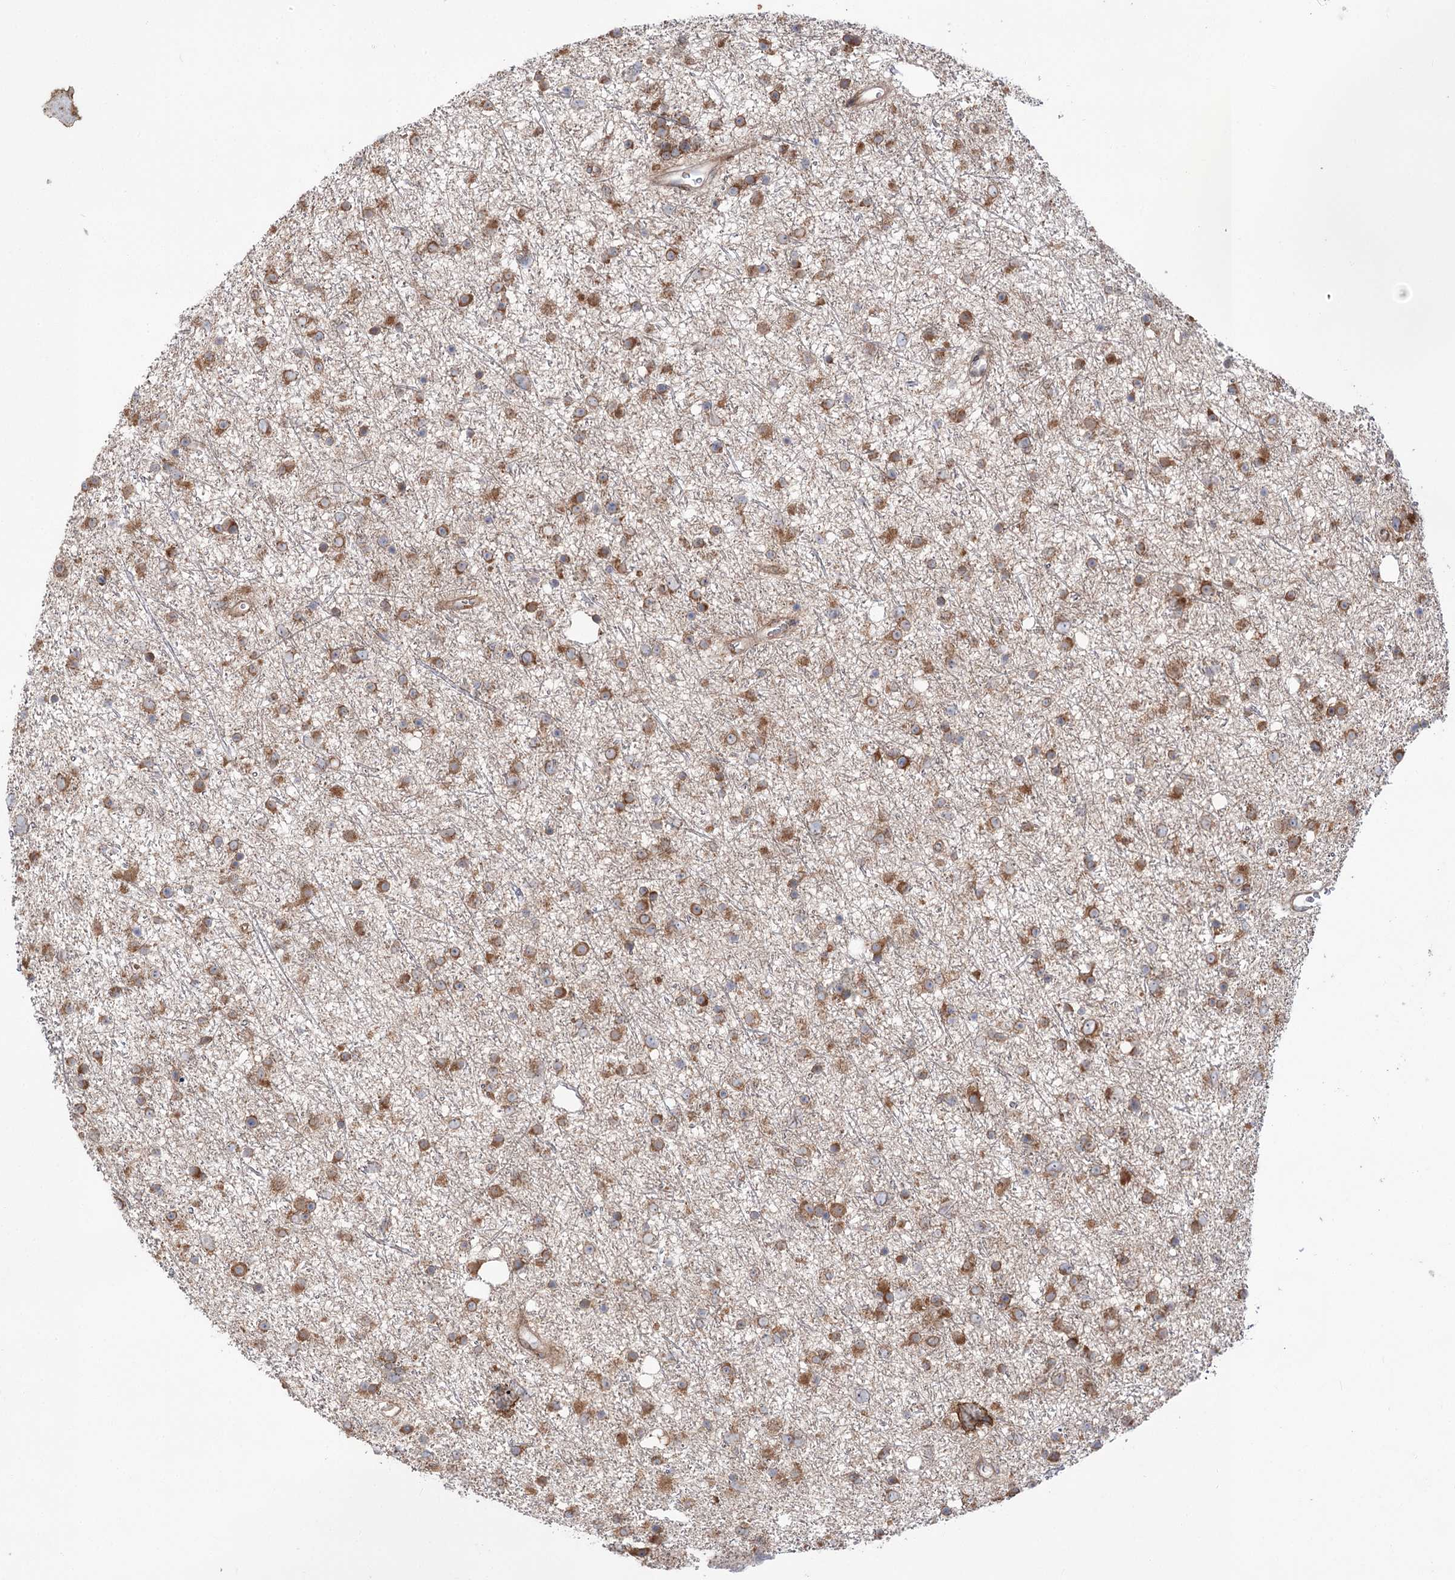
{"staining": {"intensity": "moderate", "quantity": ">75%", "location": "cytoplasmic/membranous"}, "tissue": "glioma", "cell_type": "Tumor cells", "image_type": "cancer", "snomed": [{"axis": "morphology", "description": "Glioma, malignant, Low grade"}, {"axis": "topography", "description": "Cerebral cortex"}], "caption": "Immunohistochemical staining of human malignant glioma (low-grade) reveals medium levels of moderate cytoplasmic/membranous positivity in approximately >75% of tumor cells.", "gene": "VWA2", "patient": {"sex": "female", "age": 39}}